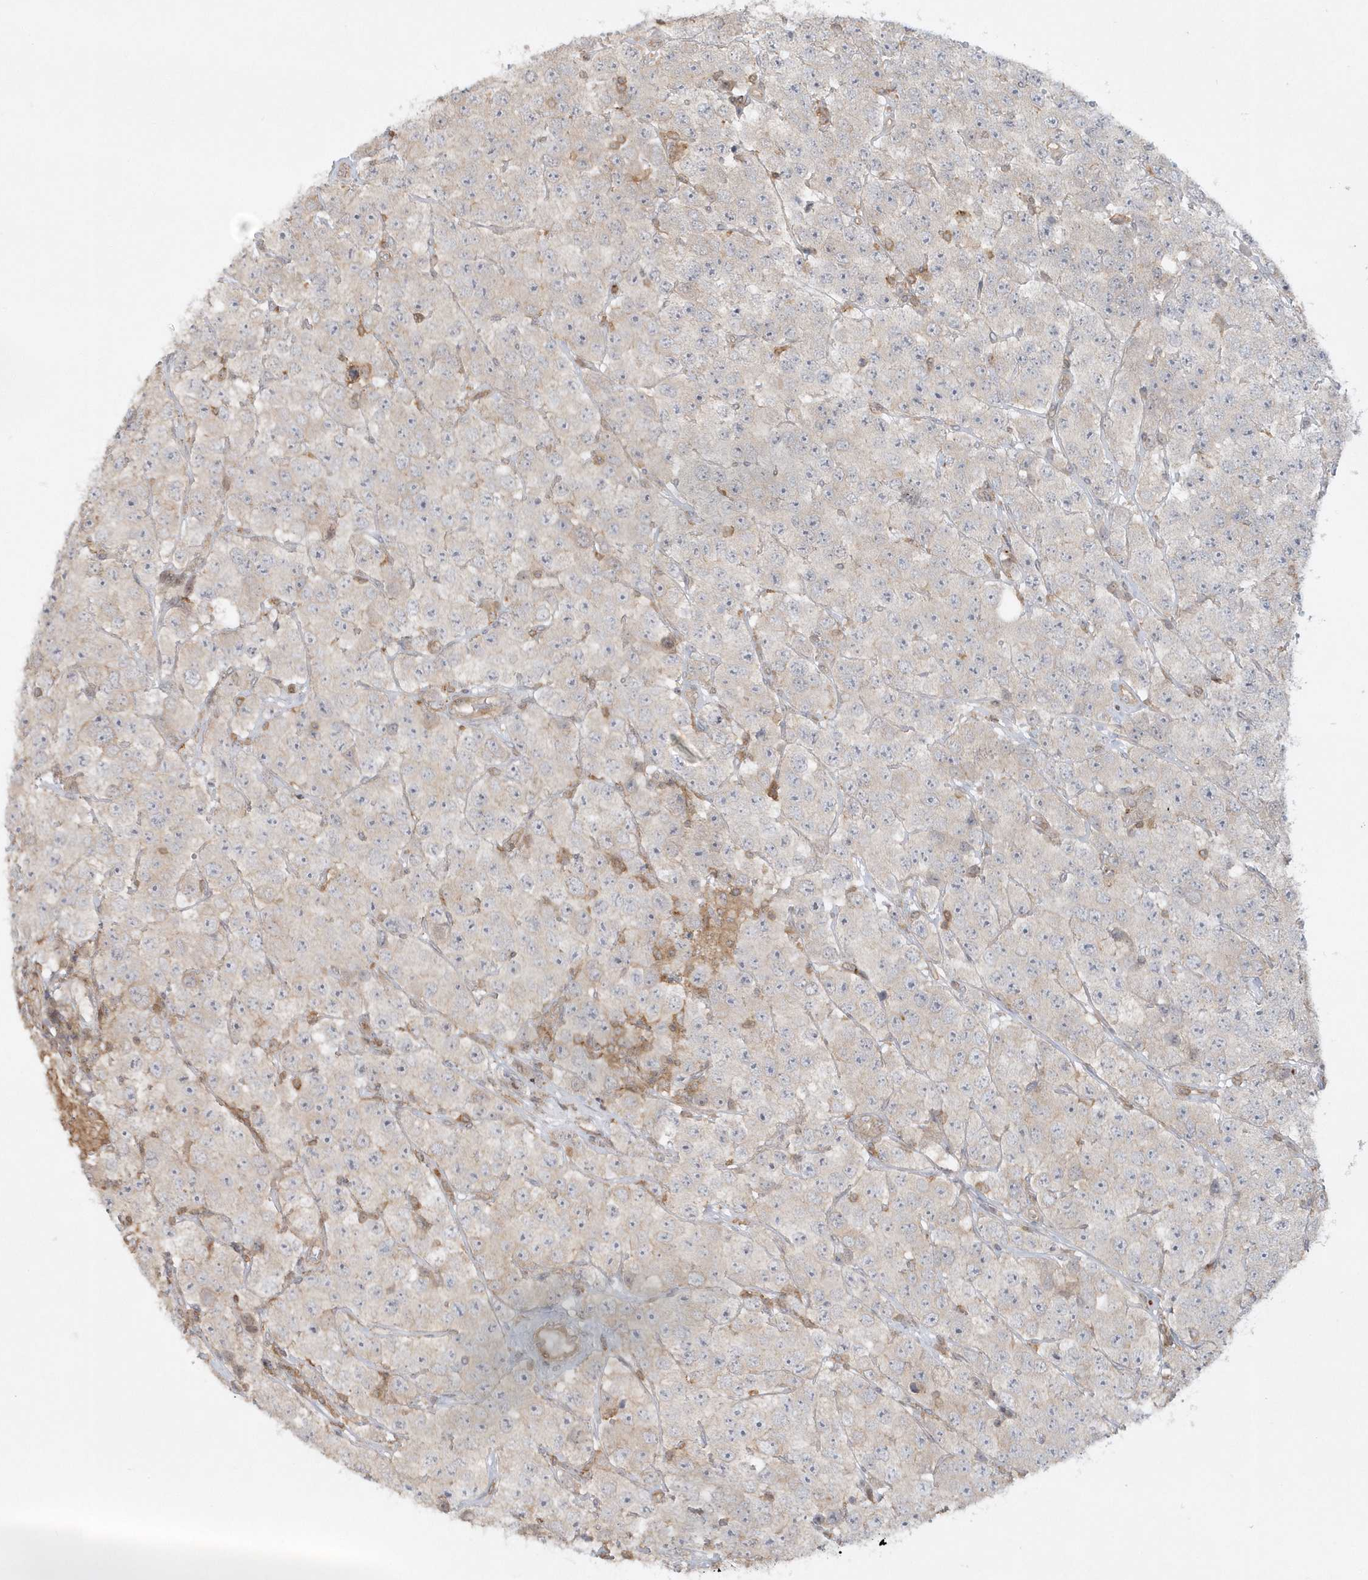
{"staining": {"intensity": "weak", "quantity": "25%-75%", "location": "cytoplasmic/membranous"}, "tissue": "testis cancer", "cell_type": "Tumor cells", "image_type": "cancer", "snomed": [{"axis": "morphology", "description": "Seminoma, NOS"}, {"axis": "topography", "description": "Testis"}], "caption": "Weak cytoplasmic/membranous staining for a protein is present in approximately 25%-75% of tumor cells of seminoma (testis) using immunohistochemistry.", "gene": "BSN", "patient": {"sex": "male", "age": 28}}